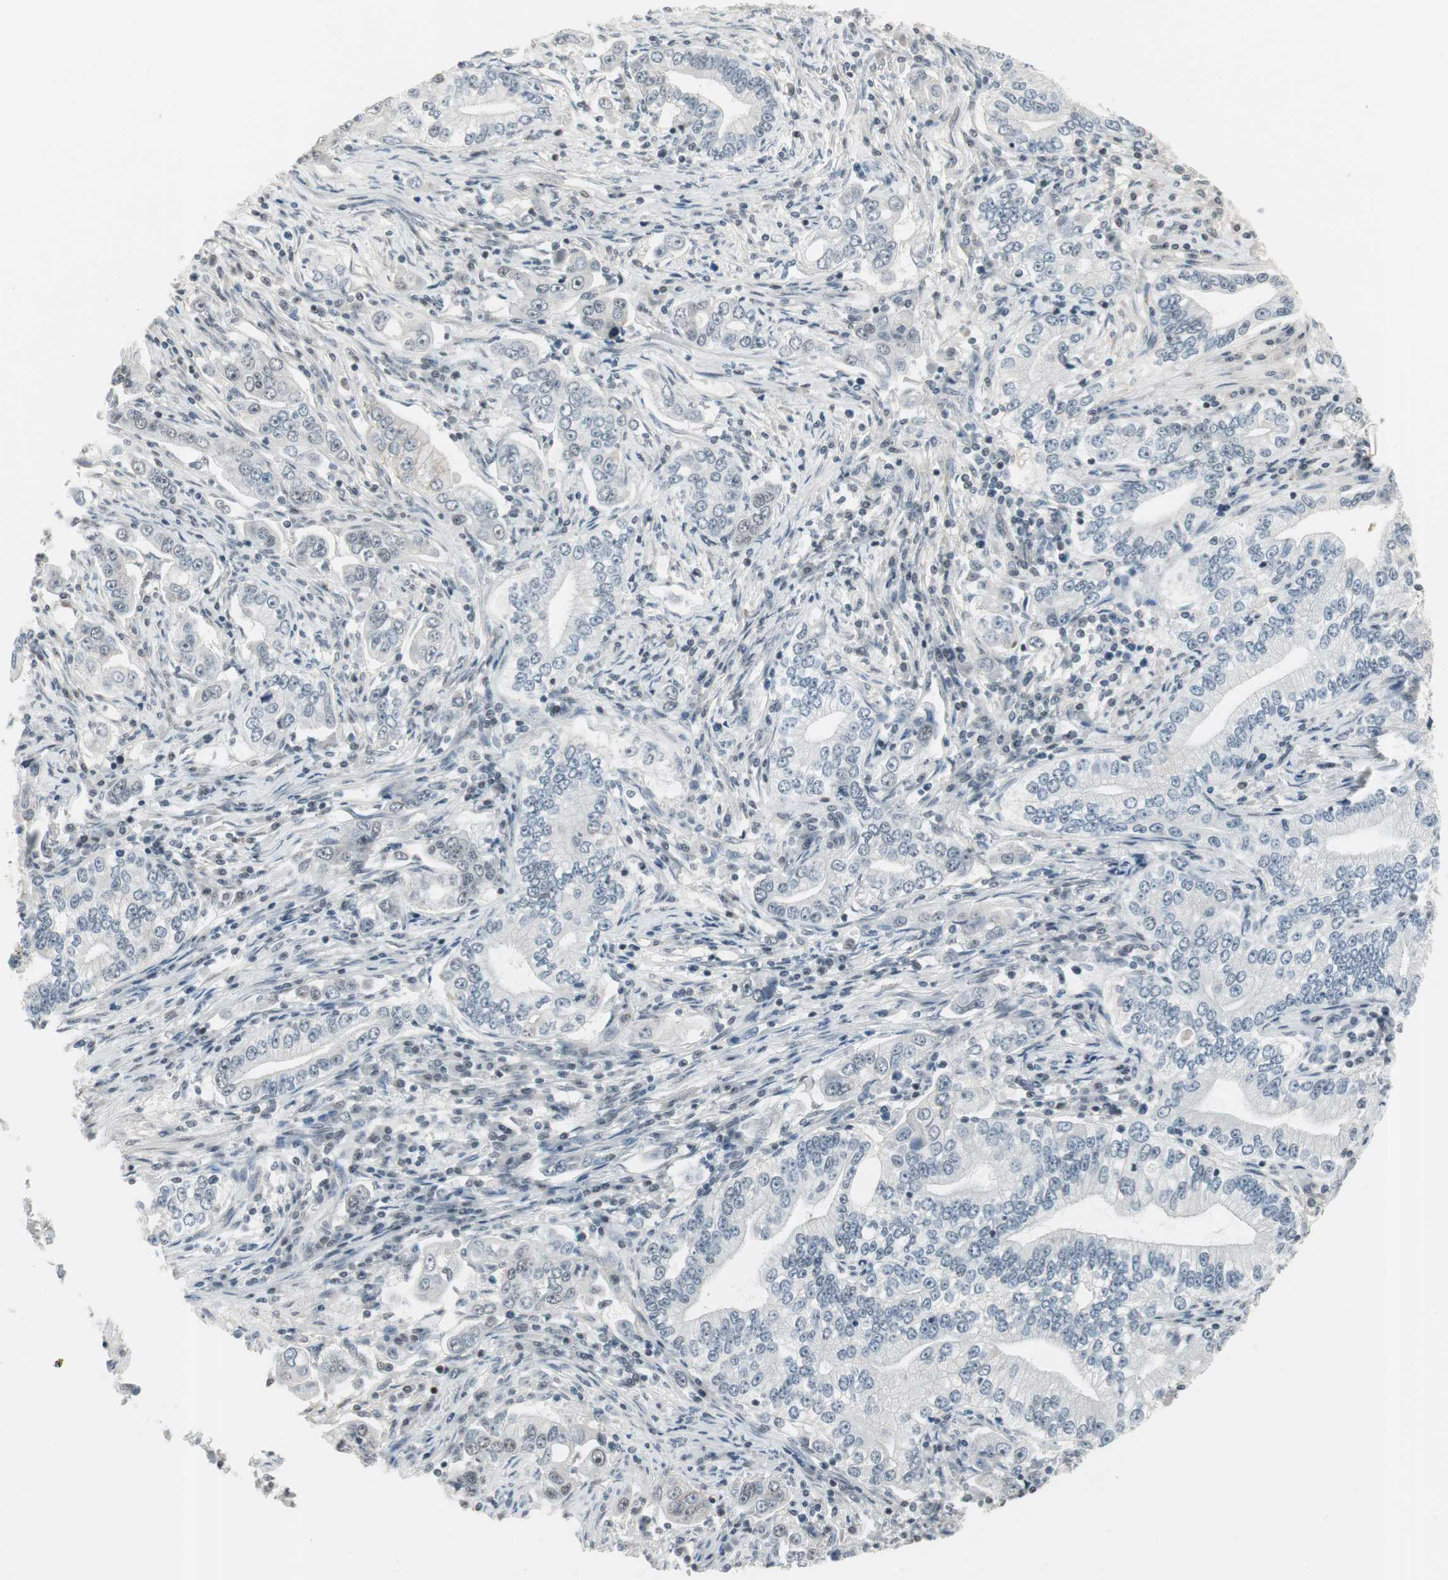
{"staining": {"intensity": "negative", "quantity": "none", "location": "none"}, "tissue": "stomach cancer", "cell_type": "Tumor cells", "image_type": "cancer", "snomed": [{"axis": "morphology", "description": "Adenocarcinoma, NOS"}, {"axis": "topography", "description": "Stomach, lower"}], "caption": "High magnification brightfield microscopy of adenocarcinoma (stomach) stained with DAB (3,3'-diaminobenzidine) (brown) and counterstained with hematoxylin (blue): tumor cells show no significant staining. Nuclei are stained in blue.", "gene": "RTF1", "patient": {"sex": "female", "age": 72}}